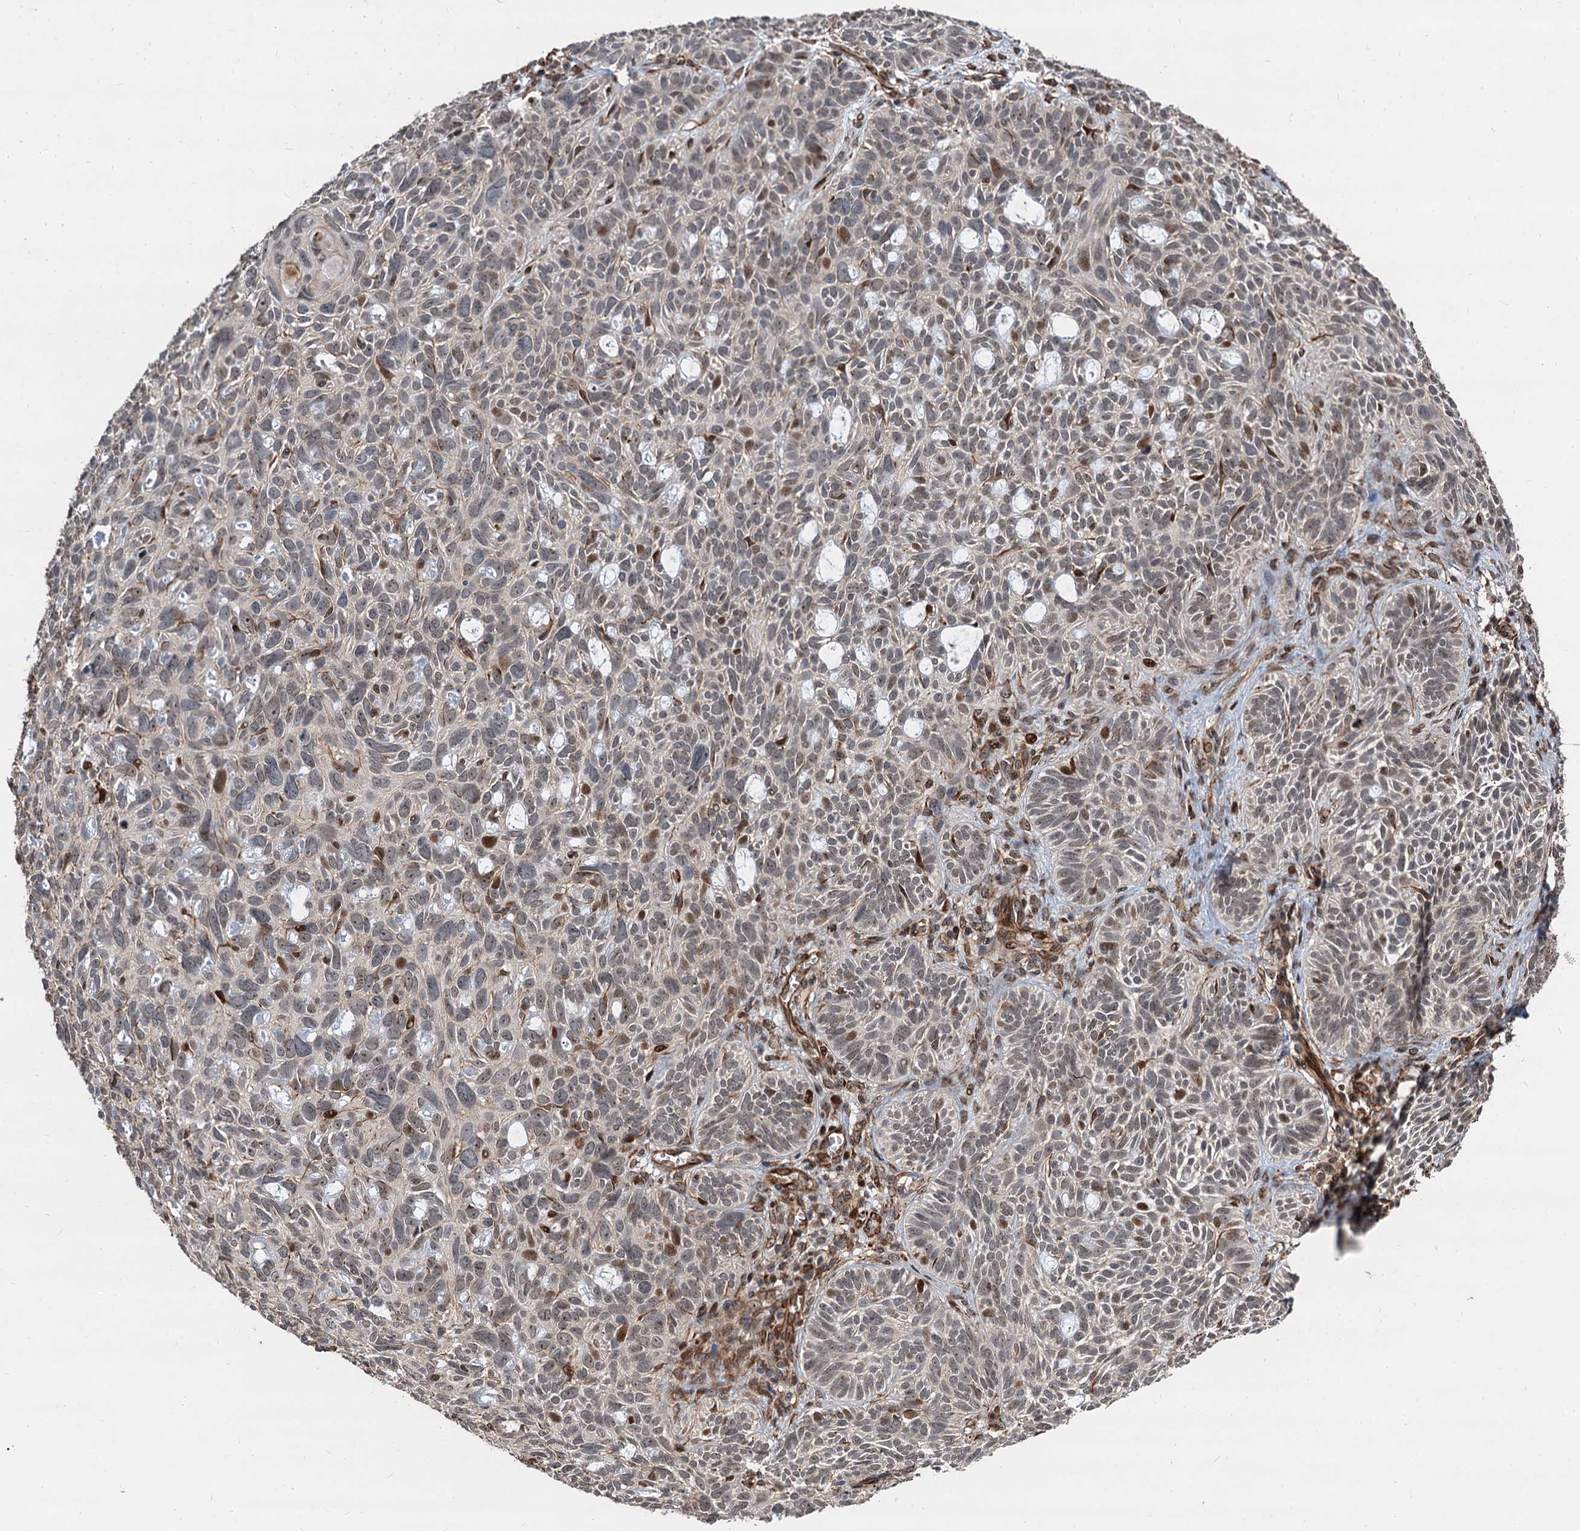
{"staining": {"intensity": "weak", "quantity": "<25%", "location": "nuclear"}, "tissue": "skin cancer", "cell_type": "Tumor cells", "image_type": "cancer", "snomed": [{"axis": "morphology", "description": "Basal cell carcinoma"}, {"axis": "topography", "description": "Skin"}], "caption": "An image of skin cancer stained for a protein displays no brown staining in tumor cells.", "gene": "TMA16", "patient": {"sex": "male", "age": 69}}